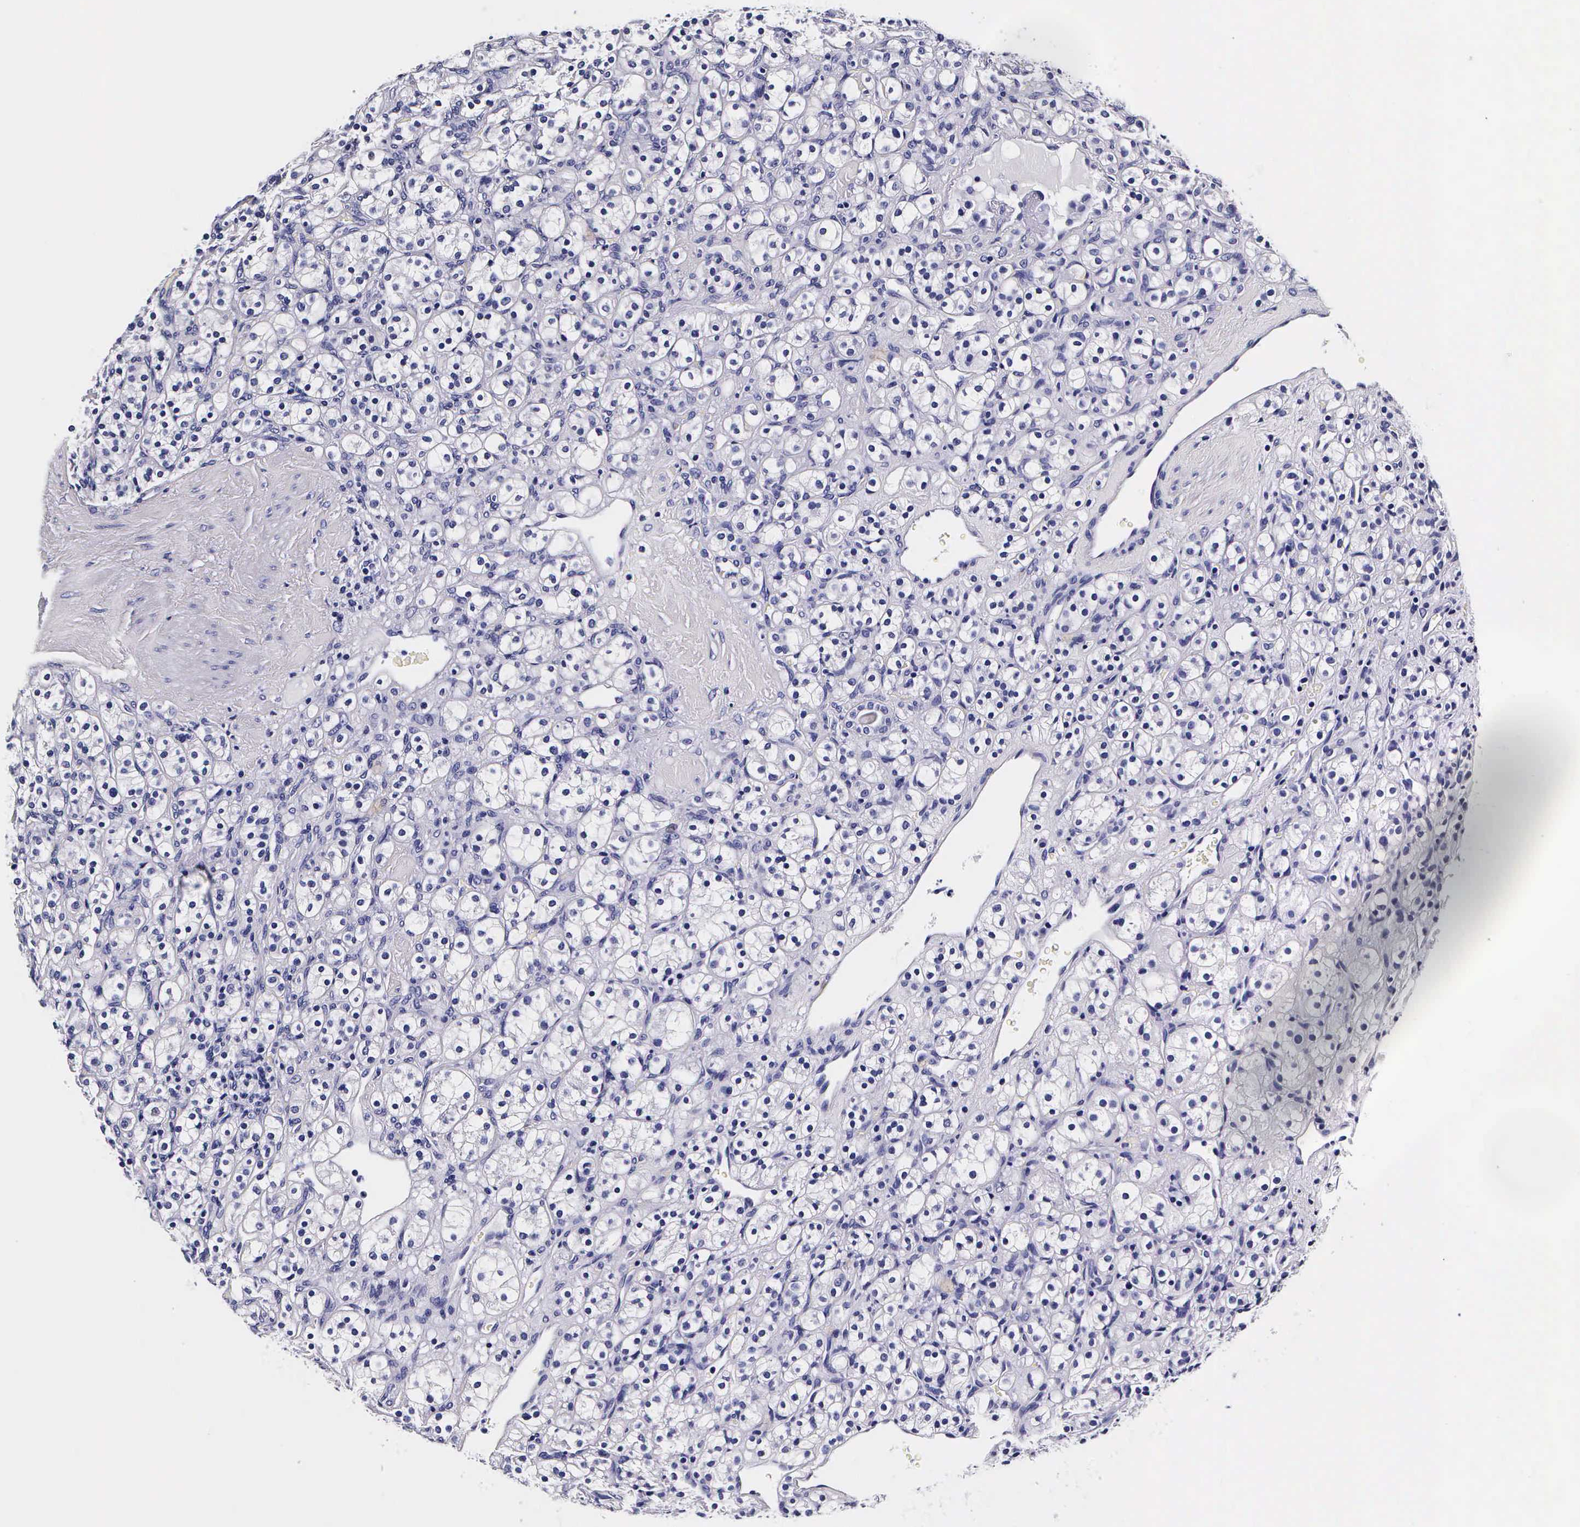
{"staining": {"intensity": "negative", "quantity": "none", "location": "none"}, "tissue": "renal cancer", "cell_type": "Tumor cells", "image_type": "cancer", "snomed": [{"axis": "morphology", "description": "Adenocarcinoma, NOS"}, {"axis": "topography", "description": "Kidney"}], "caption": "DAB immunohistochemical staining of renal cancer exhibits no significant staining in tumor cells.", "gene": "IAPP", "patient": {"sex": "male", "age": 77}}